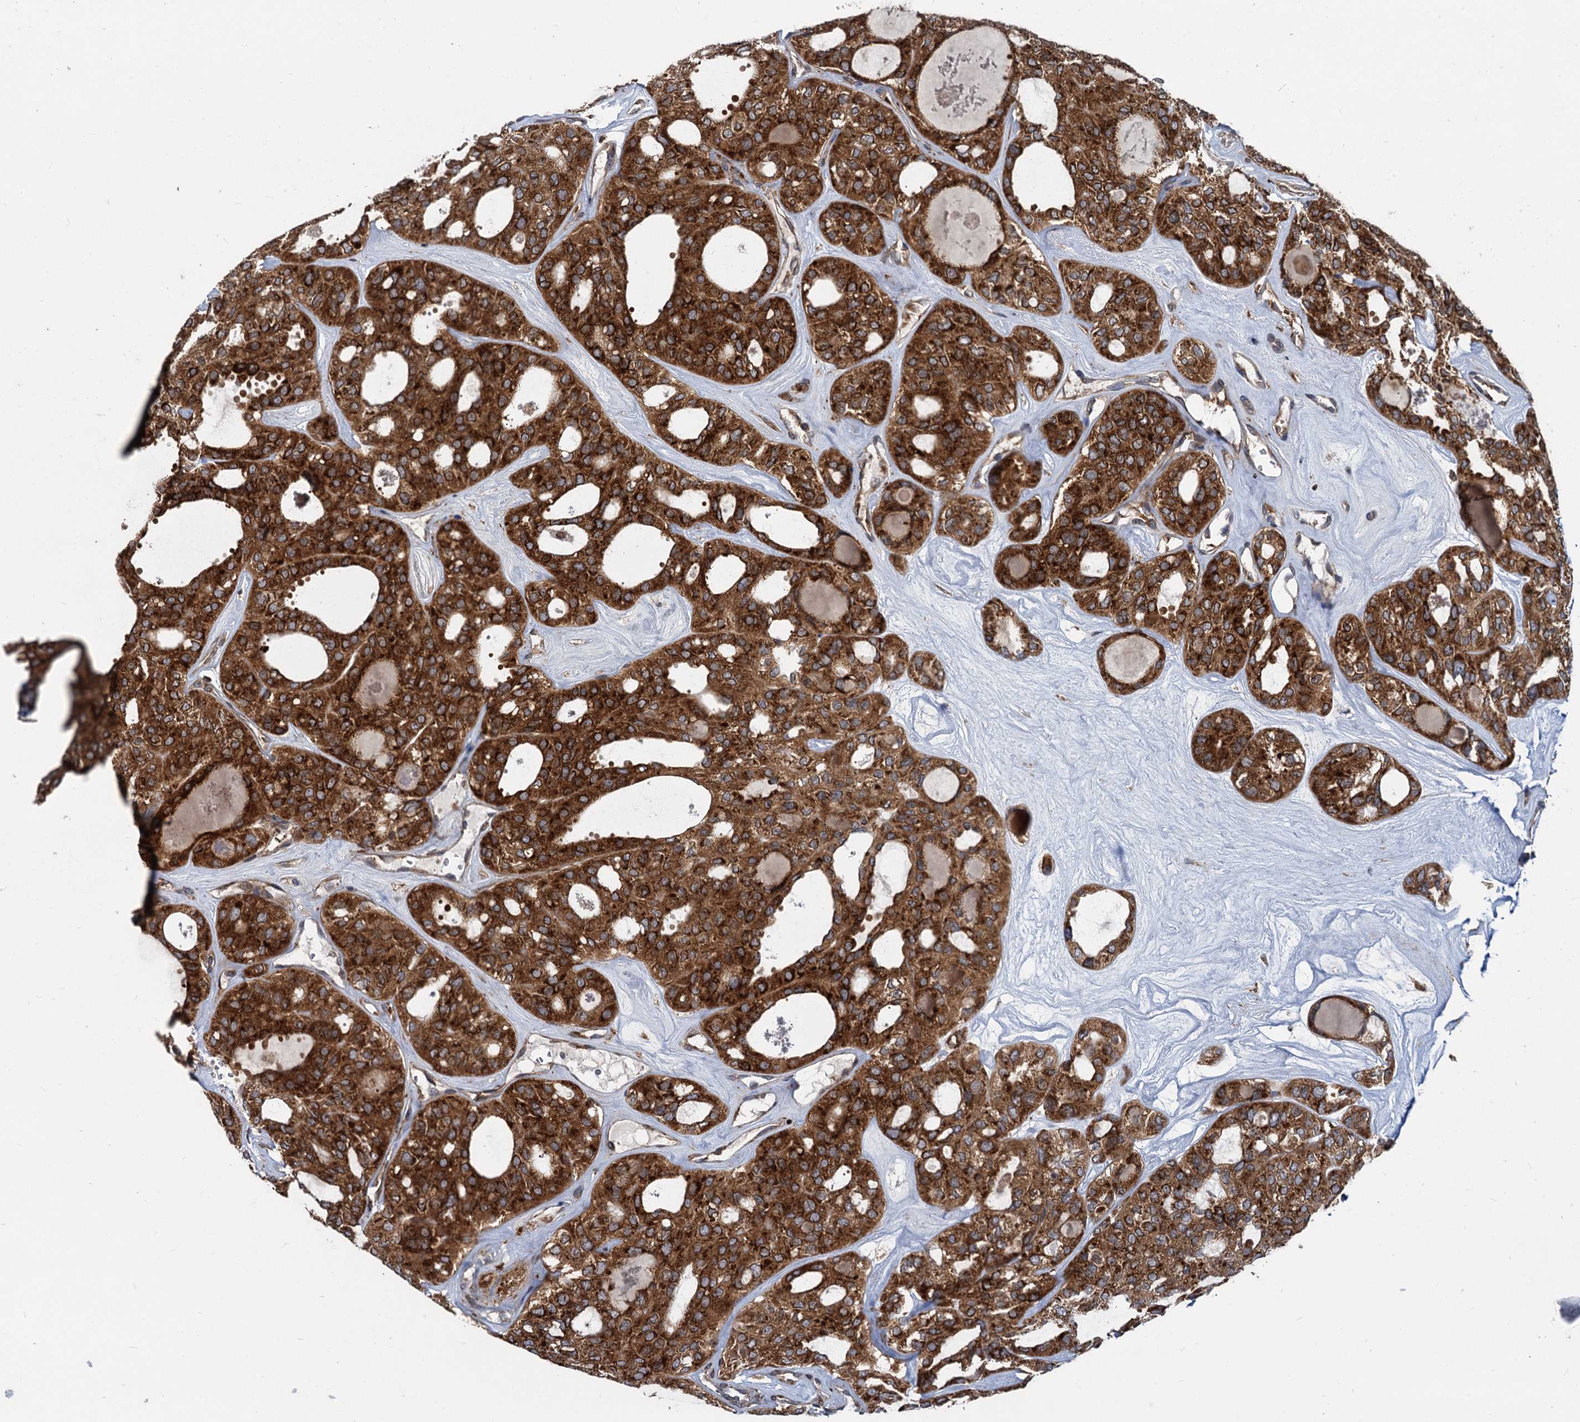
{"staining": {"intensity": "strong", "quantity": ">75%", "location": "cytoplasmic/membranous"}, "tissue": "thyroid cancer", "cell_type": "Tumor cells", "image_type": "cancer", "snomed": [{"axis": "morphology", "description": "Follicular adenoma carcinoma, NOS"}, {"axis": "topography", "description": "Thyroid gland"}], "caption": "About >75% of tumor cells in human thyroid cancer (follicular adenoma carcinoma) reveal strong cytoplasmic/membranous protein staining as visualized by brown immunohistochemical staining.", "gene": "STIM1", "patient": {"sex": "male", "age": 75}}